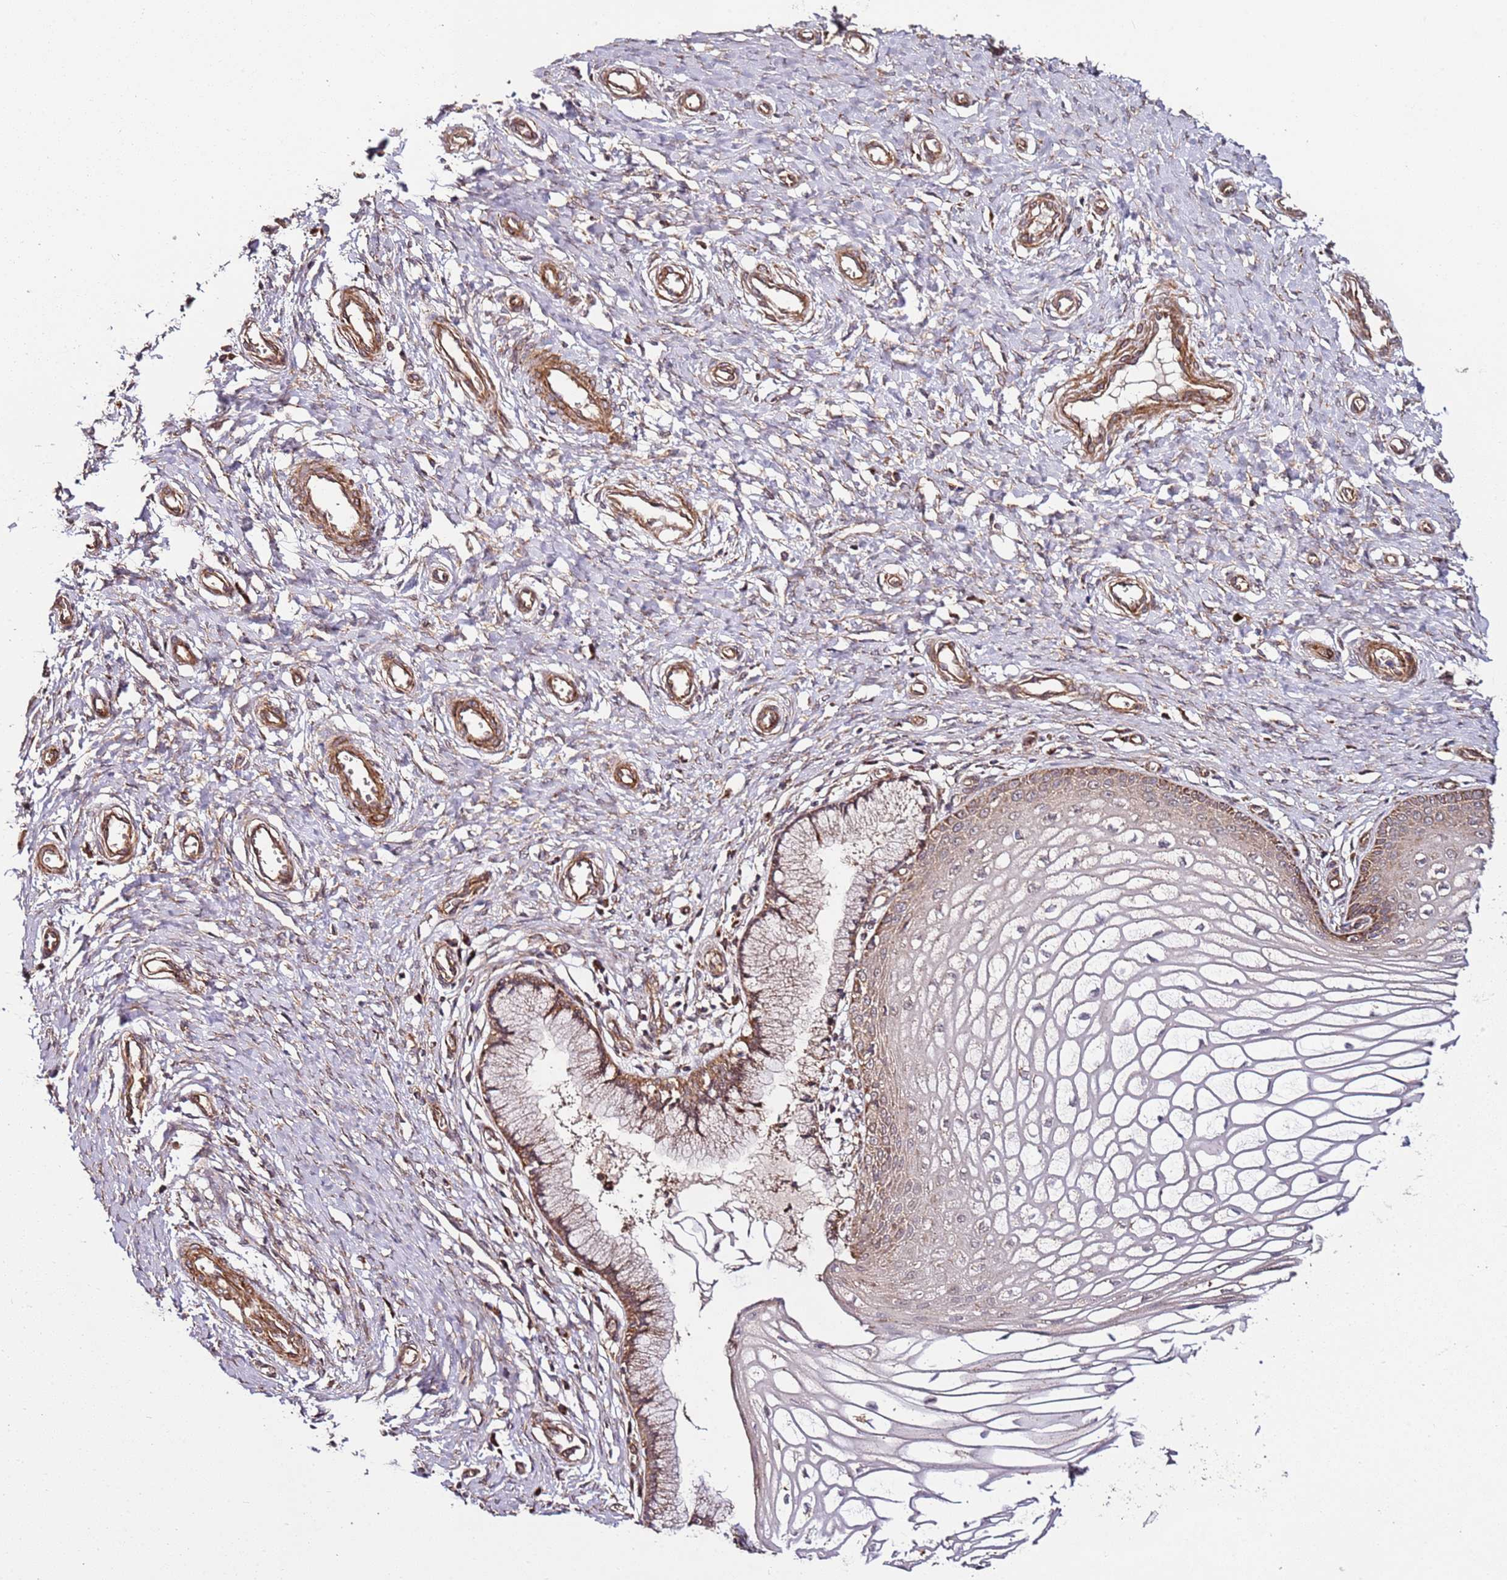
{"staining": {"intensity": "moderate", "quantity": ">75%", "location": "cytoplasmic/membranous"}, "tissue": "cervix", "cell_type": "Glandular cells", "image_type": "normal", "snomed": [{"axis": "morphology", "description": "Normal tissue, NOS"}, {"axis": "topography", "description": "Cervix"}], "caption": "DAB (3,3'-diaminobenzidine) immunohistochemical staining of benign cervix reveals moderate cytoplasmic/membranous protein staining in about >75% of glandular cells. The staining was performed using DAB, with brown indicating positive protein expression. Nuclei are stained blue with hematoxylin.", "gene": "TM2D2", "patient": {"sex": "female", "age": 55}}